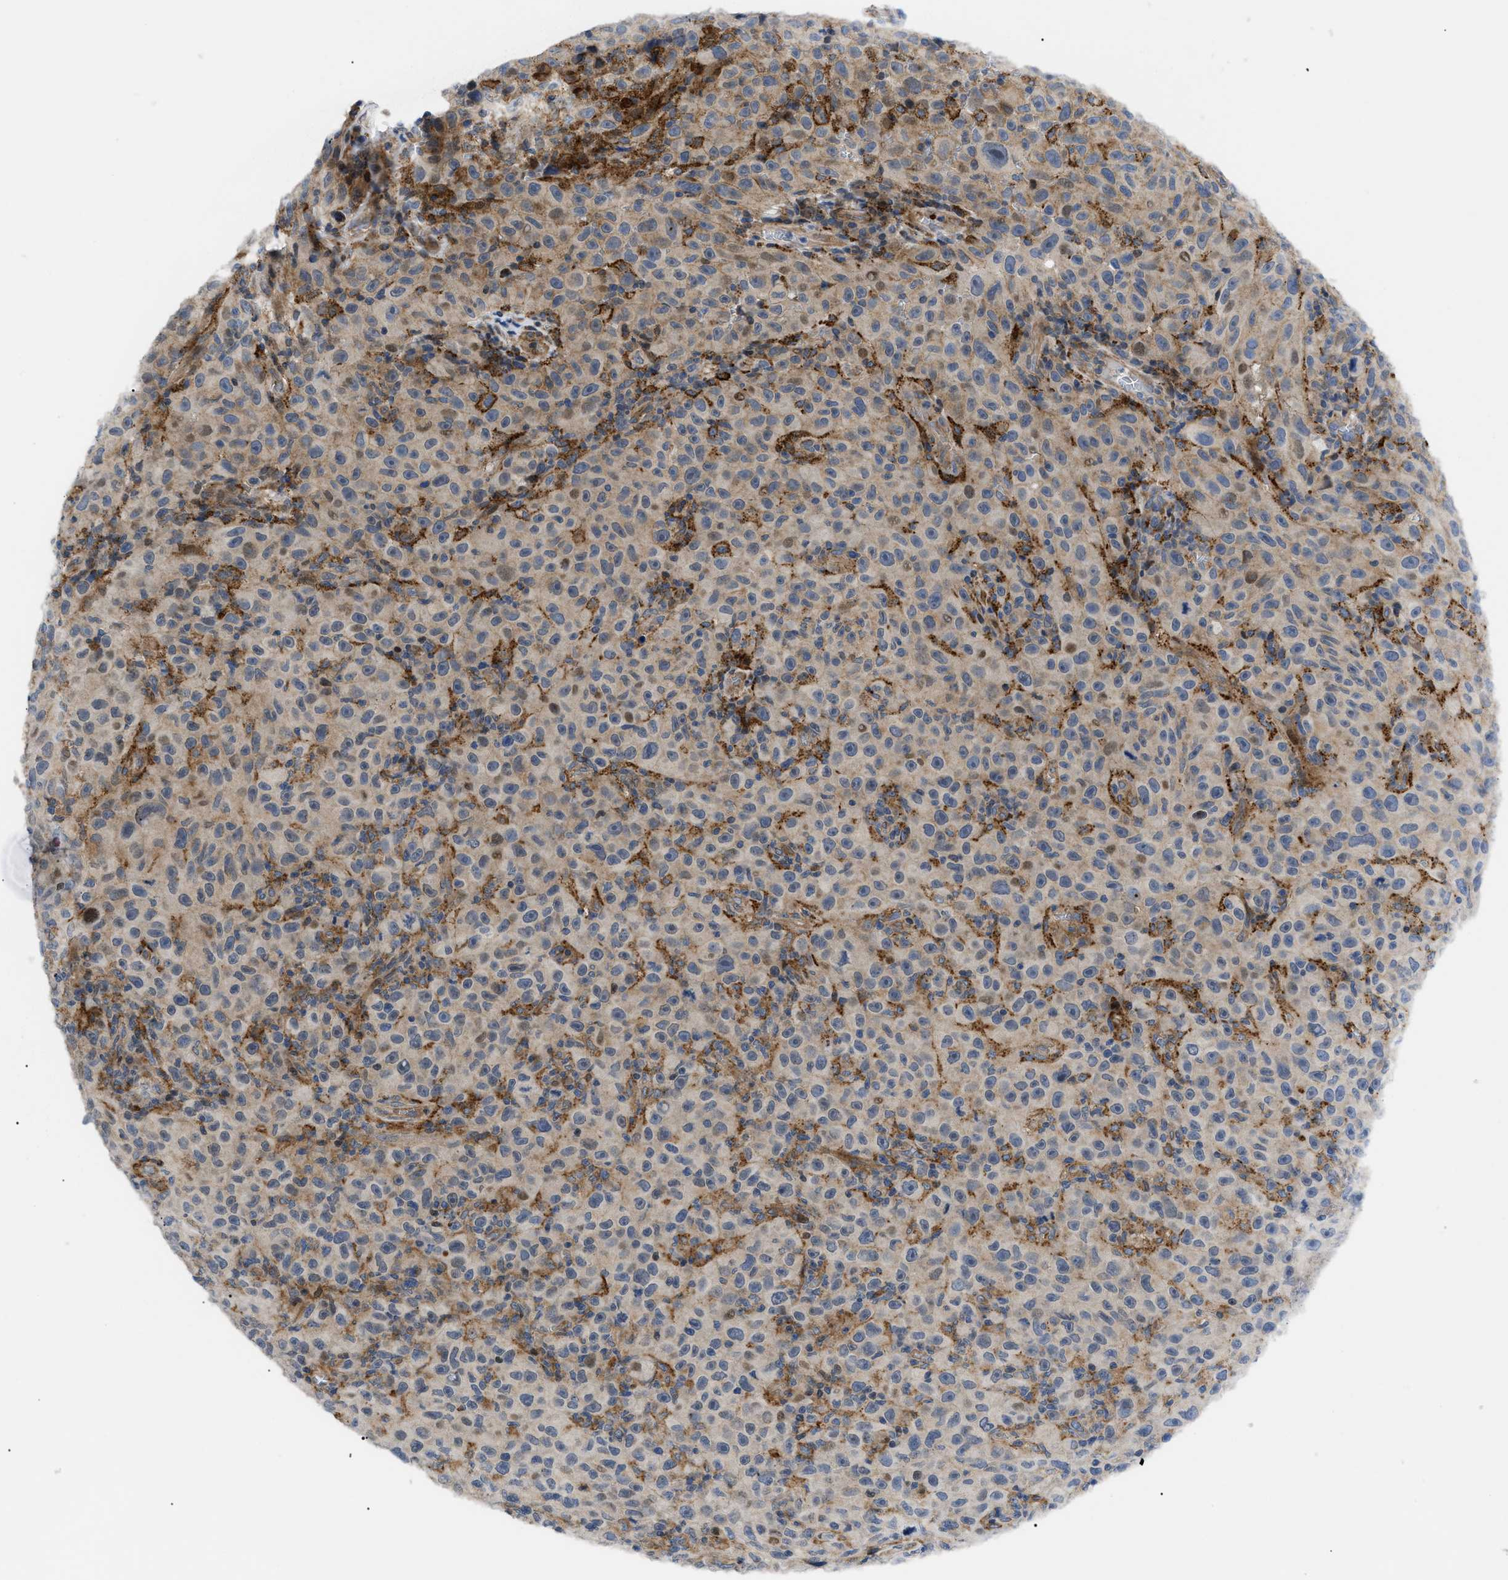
{"staining": {"intensity": "weak", "quantity": ">75%", "location": "cytoplasmic/membranous"}, "tissue": "melanoma", "cell_type": "Tumor cells", "image_type": "cancer", "snomed": [{"axis": "morphology", "description": "Malignant melanoma, NOS"}, {"axis": "topography", "description": "Skin"}], "caption": "Immunohistochemical staining of malignant melanoma exhibits weak cytoplasmic/membranous protein staining in approximately >75% of tumor cells.", "gene": "SFXN5", "patient": {"sex": "female", "age": 82}}